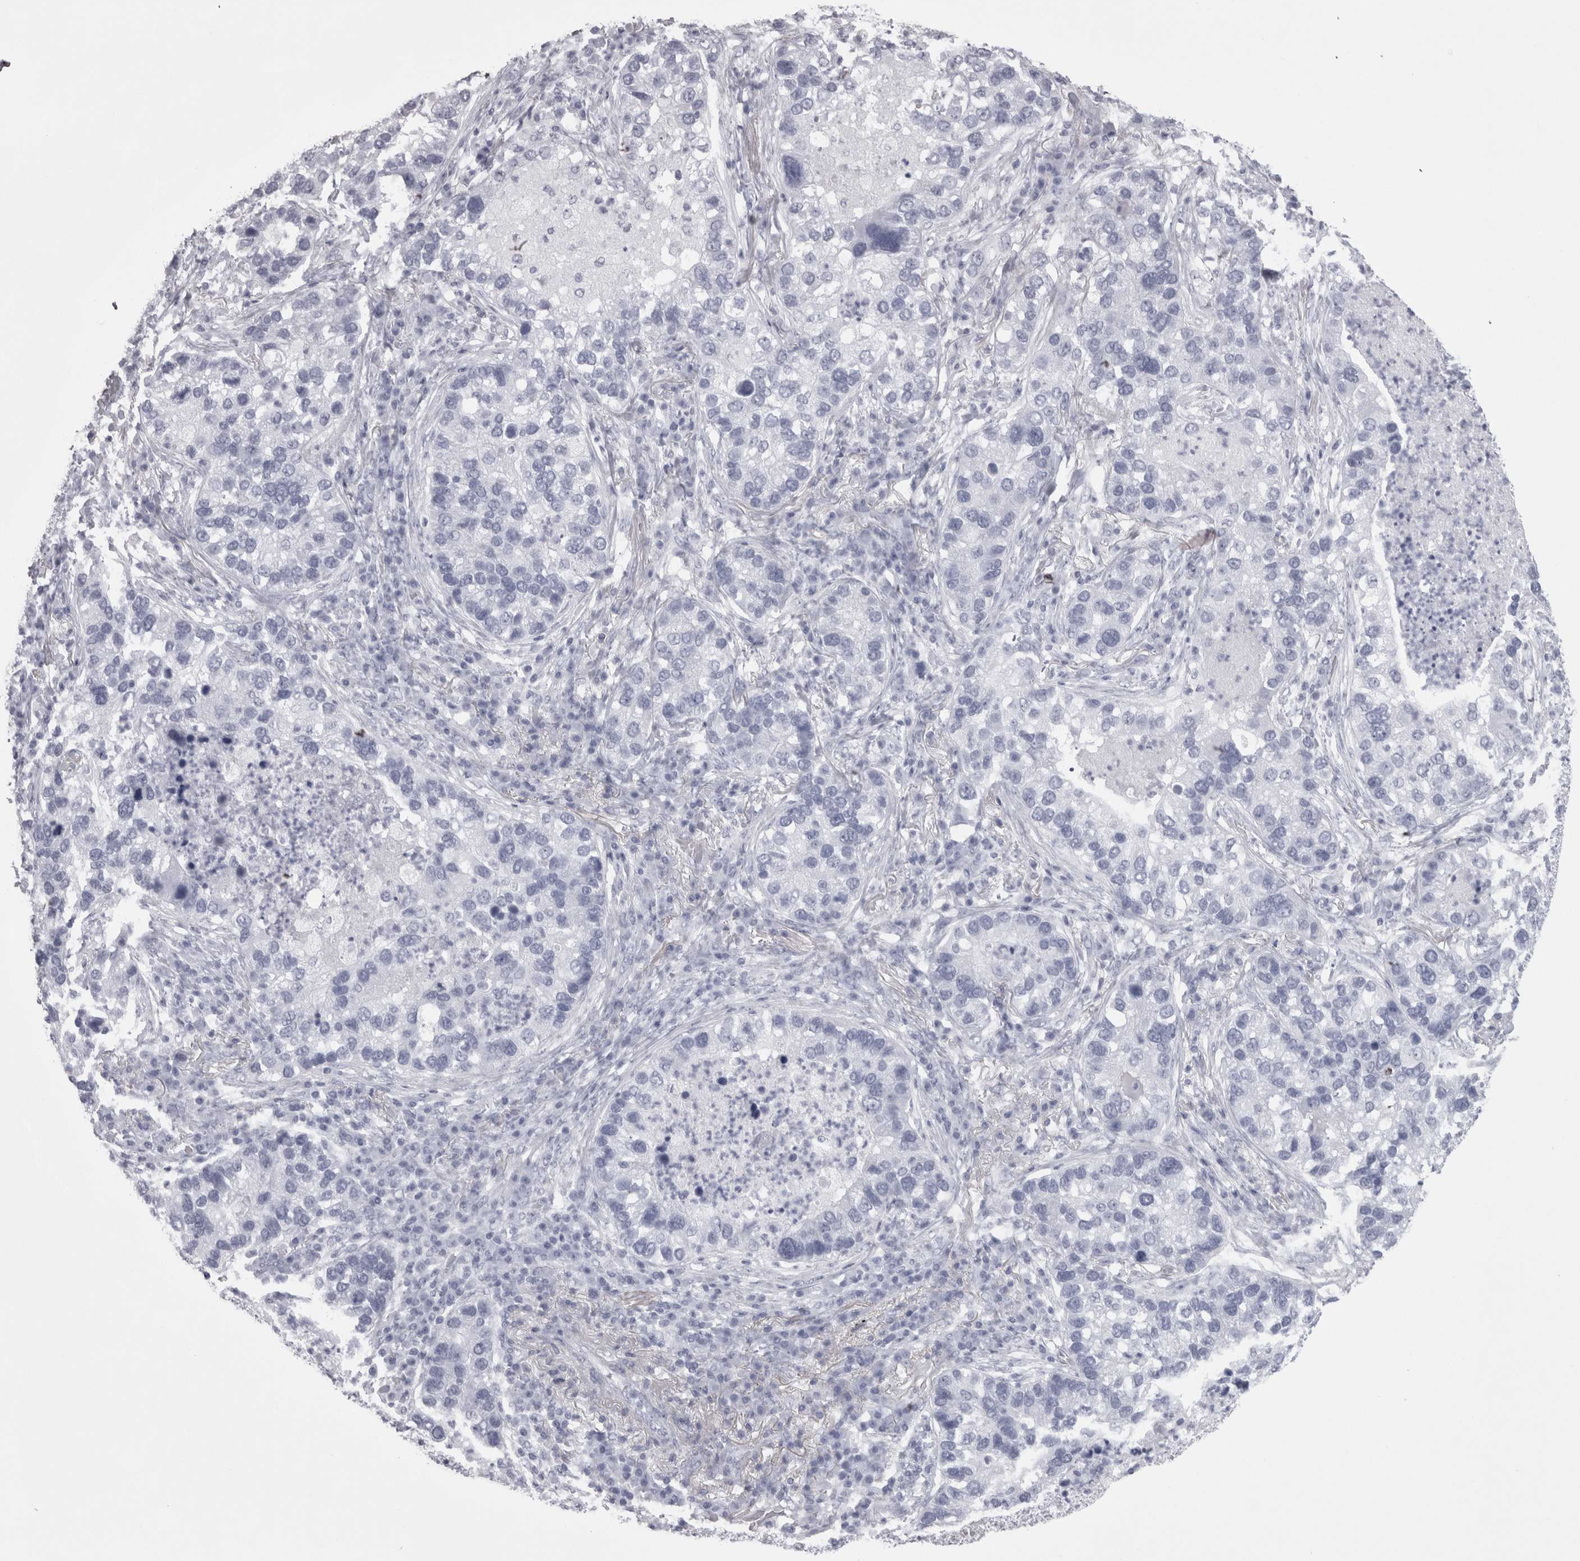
{"staining": {"intensity": "negative", "quantity": "none", "location": "none"}, "tissue": "lung cancer", "cell_type": "Tumor cells", "image_type": "cancer", "snomed": [{"axis": "morphology", "description": "Normal tissue, NOS"}, {"axis": "morphology", "description": "Adenocarcinoma, NOS"}, {"axis": "topography", "description": "Bronchus"}, {"axis": "topography", "description": "Lung"}], "caption": "This is a micrograph of immunohistochemistry (IHC) staining of lung adenocarcinoma, which shows no positivity in tumor cells.", "gene": "SKAP1", "patient": {"sex": "male", "age": 54}}